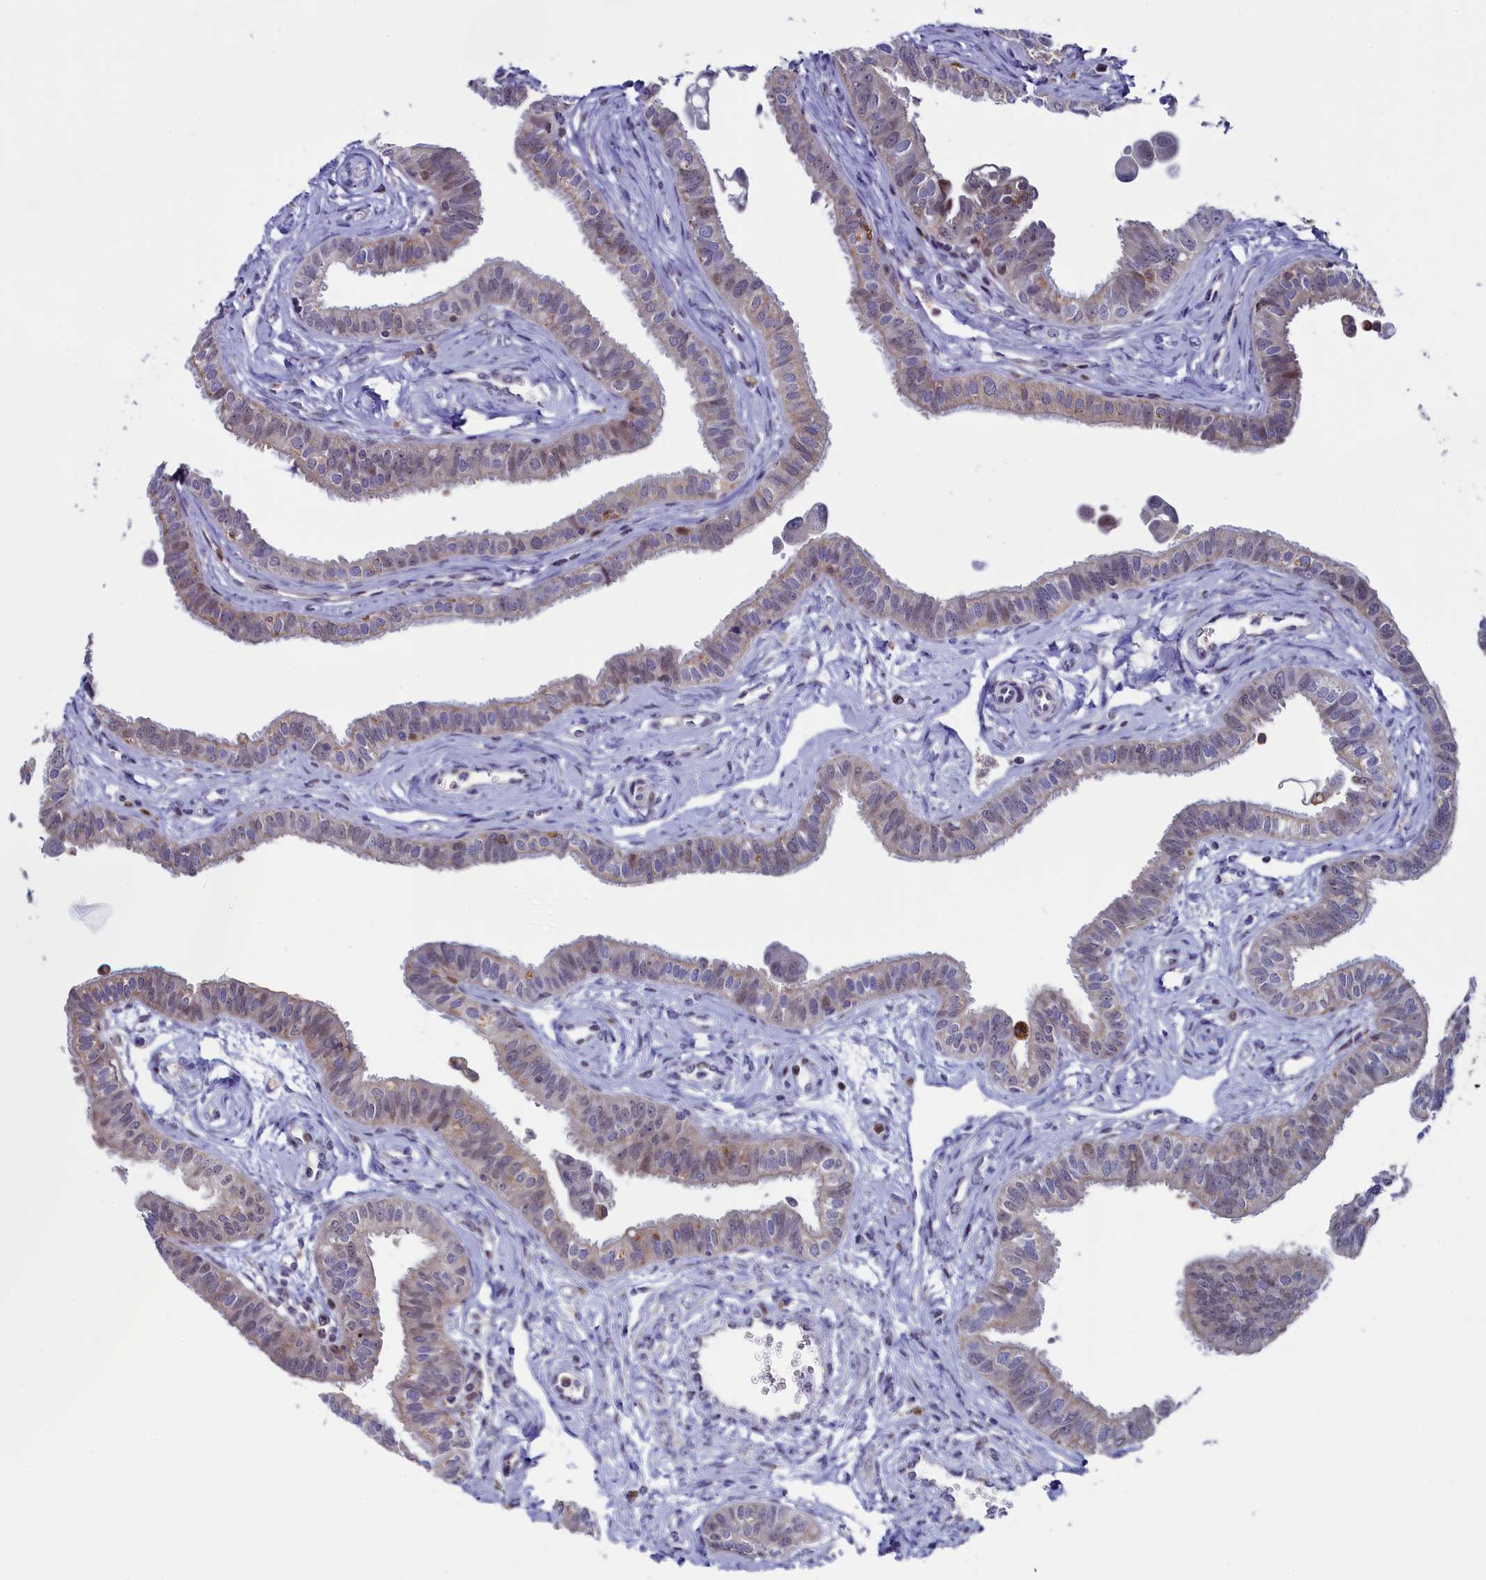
{"staining": {"intensity": "moderate", "quantity": "25%-75%", "location": "nuclear"}, "tissue": "fallopian tube", "cell_type": "Glandular cells", "image_type": "normal", "snomed": [{"axis": "morphology", "description": "Normal tissue, NOS"}, {"axis": "morphology", "description": "Carcinoma, NOS"}, {"axis": "topography", "description": "Fallopian tube"}, {"axis": "topography", "description": "Ovary"}], "caption": "Immunohistochemical staining of benign fallopian tube displays 25%-75% levels of moderate nuclear protein positivity in approximately 25%-75% of glandular cells.", "gene": "CIAPIN1", "patient": {"sex": "female", "age": 59}}